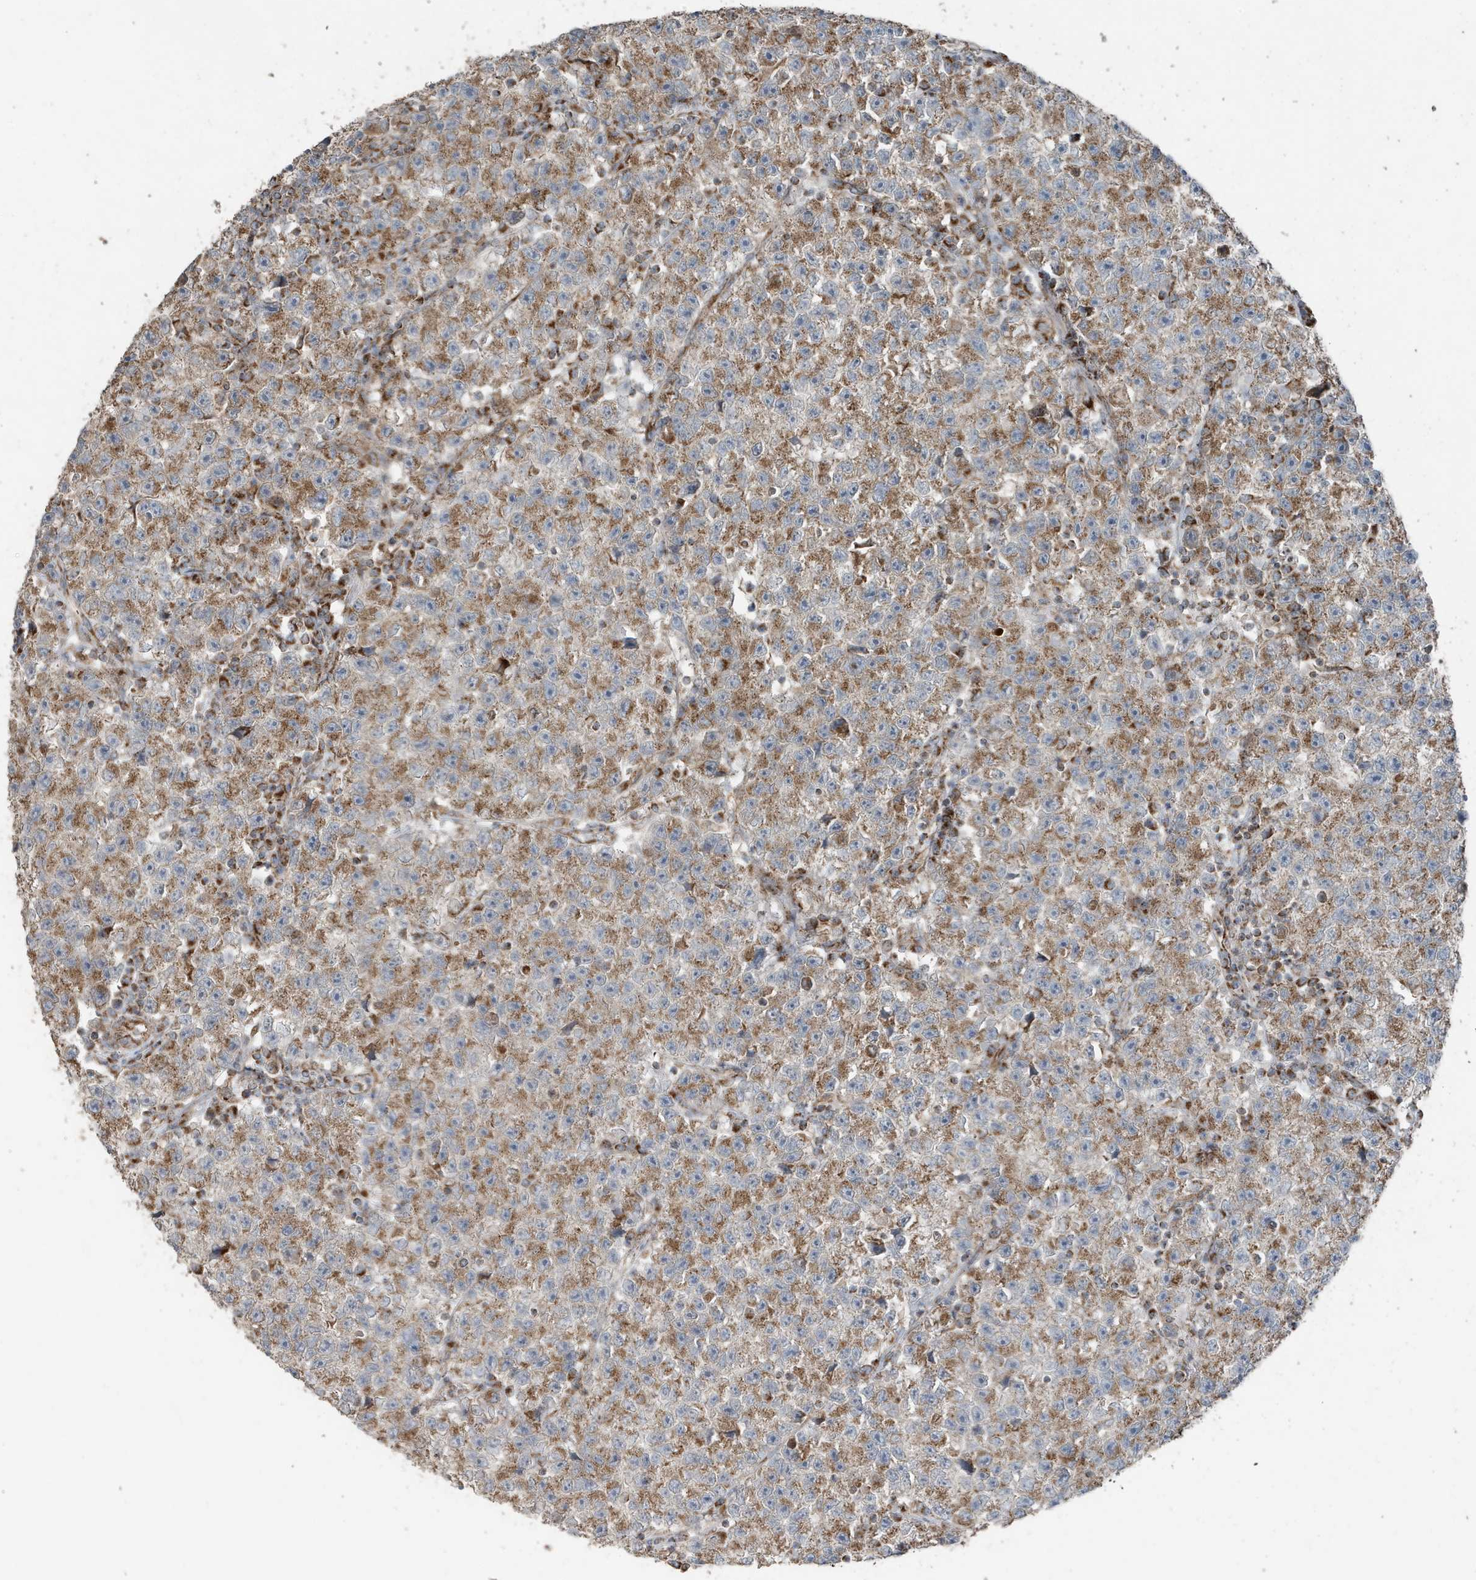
{"staining": {"intensity": "moderate", "quantity": ">75%", "location": "cytoplasmic/membranous"}, "tissue": "testis cancer", "cell_type": "Tumor cells", "image_type": "cancer", "snomed": [{"axis": "morphology", "description": "Seminoma, NOS"}, {"axis": "topography", "description": "Testis"}], "caption": "Protein staining by immunohistochemistry displays moderate cytoplasmic/membranous expression in approximately >75% of tumor cells in testis seminoma.", "gene": "GOLGA4", "patient": {"sex": "male", "age": 22}}